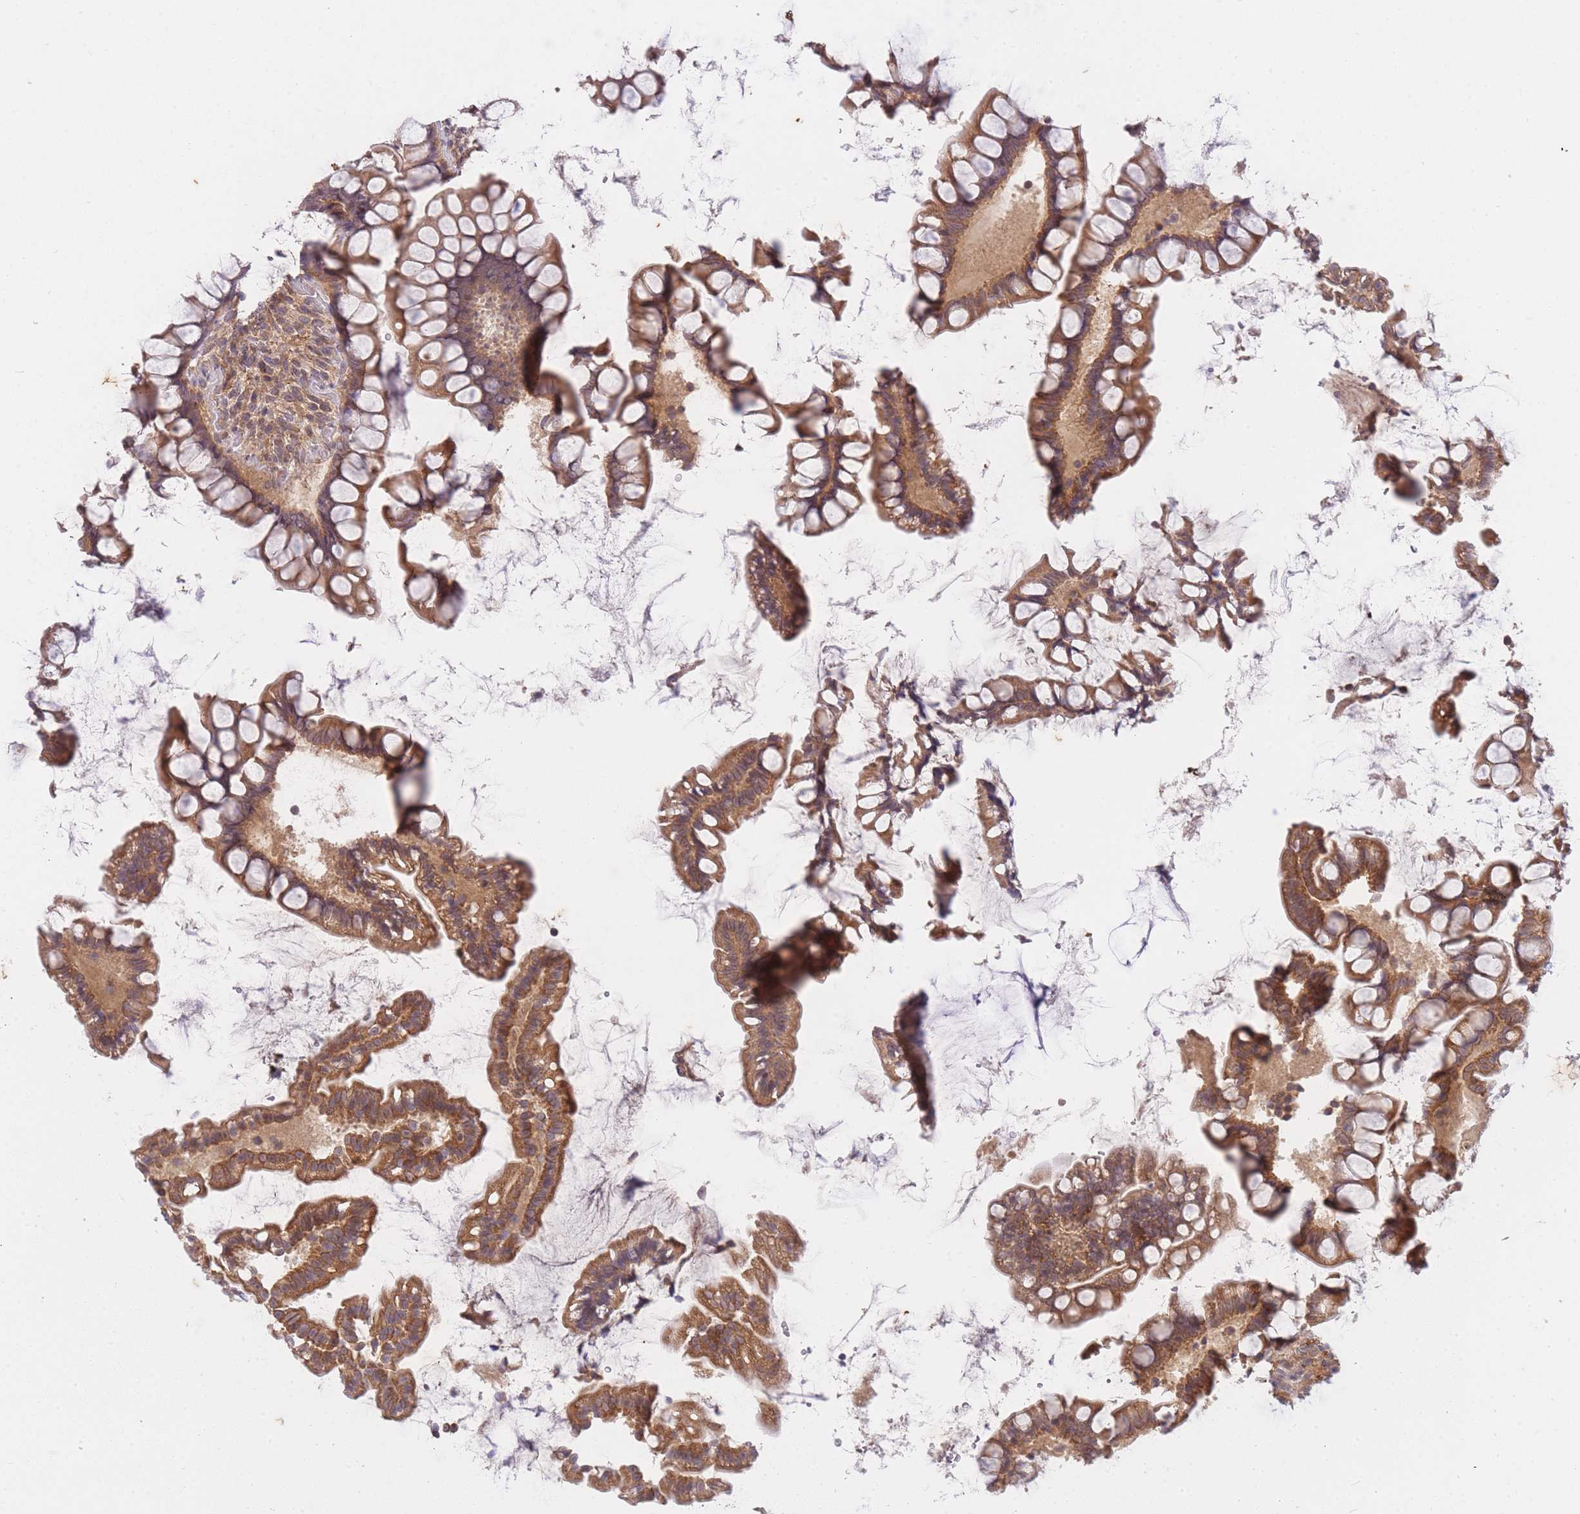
{"staining": {"intensity": "moderate", "quantity": ">75%", "location": "cytoplasmic/membranous"}, "tissue": "small intestine", "cell_type": "Glandular cells", "image_type": "normal", "snomed": [{"axis": "morphology", "description": "Normal tissue, NOS"}, {"axis": "topography", "description": "Small intestine"}], "caption": "The histopathology image shows staining of unremarkable small intestine, revealing moderate cytoplasmic/membranous protein staining (brown color) within glandular cells. (DAB (3,3'-diaminobenzidine) IHC with brightfield microscopy, high magnification).", "gene": "ST8SIA4", "patient": {"sex": "male", "age": 70}}